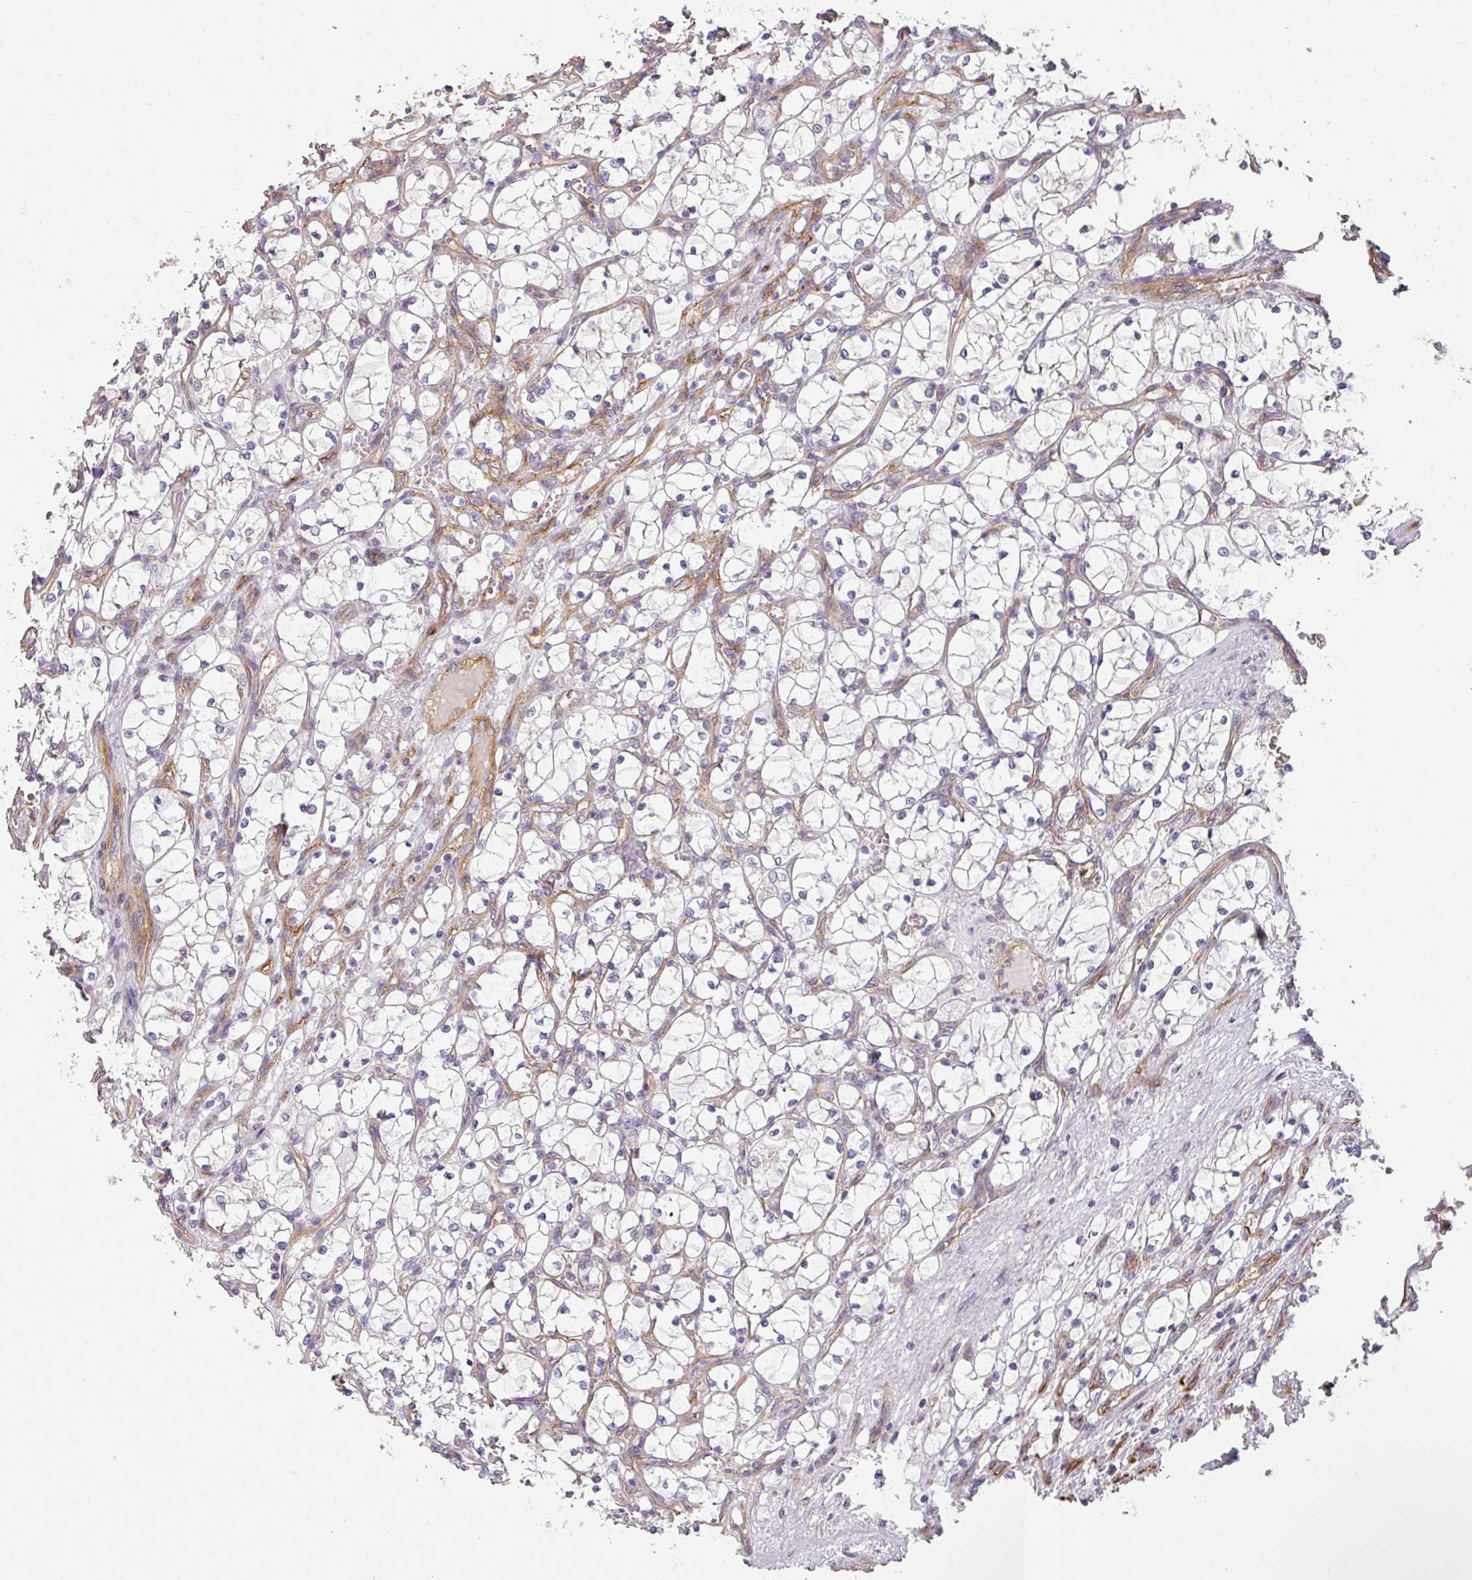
{"staining": {"intensity": "negative", "quantity": "none", "location": "none"}, "tissue": "renal cancer", "cell_type": "Tumor cells", "image_type": "cancer", "snomed": [{"axis": "morphology", "description": "Adenocarcinoma, NOS"}, {"axis": "topography", "description": "Kidney"}], "caption": "The histopathology image demonstrates no staining of tumor cells in adenocarcinoma (renal). (Stains: DAB (3,3'-diaminobenzidine) immunohistochemistry with hematoxylin counter stain, Microscopy: brightfield microscopy at high magnification).", "gene": "PCDH1", "patient": {"sex": "female", "age": 69}}